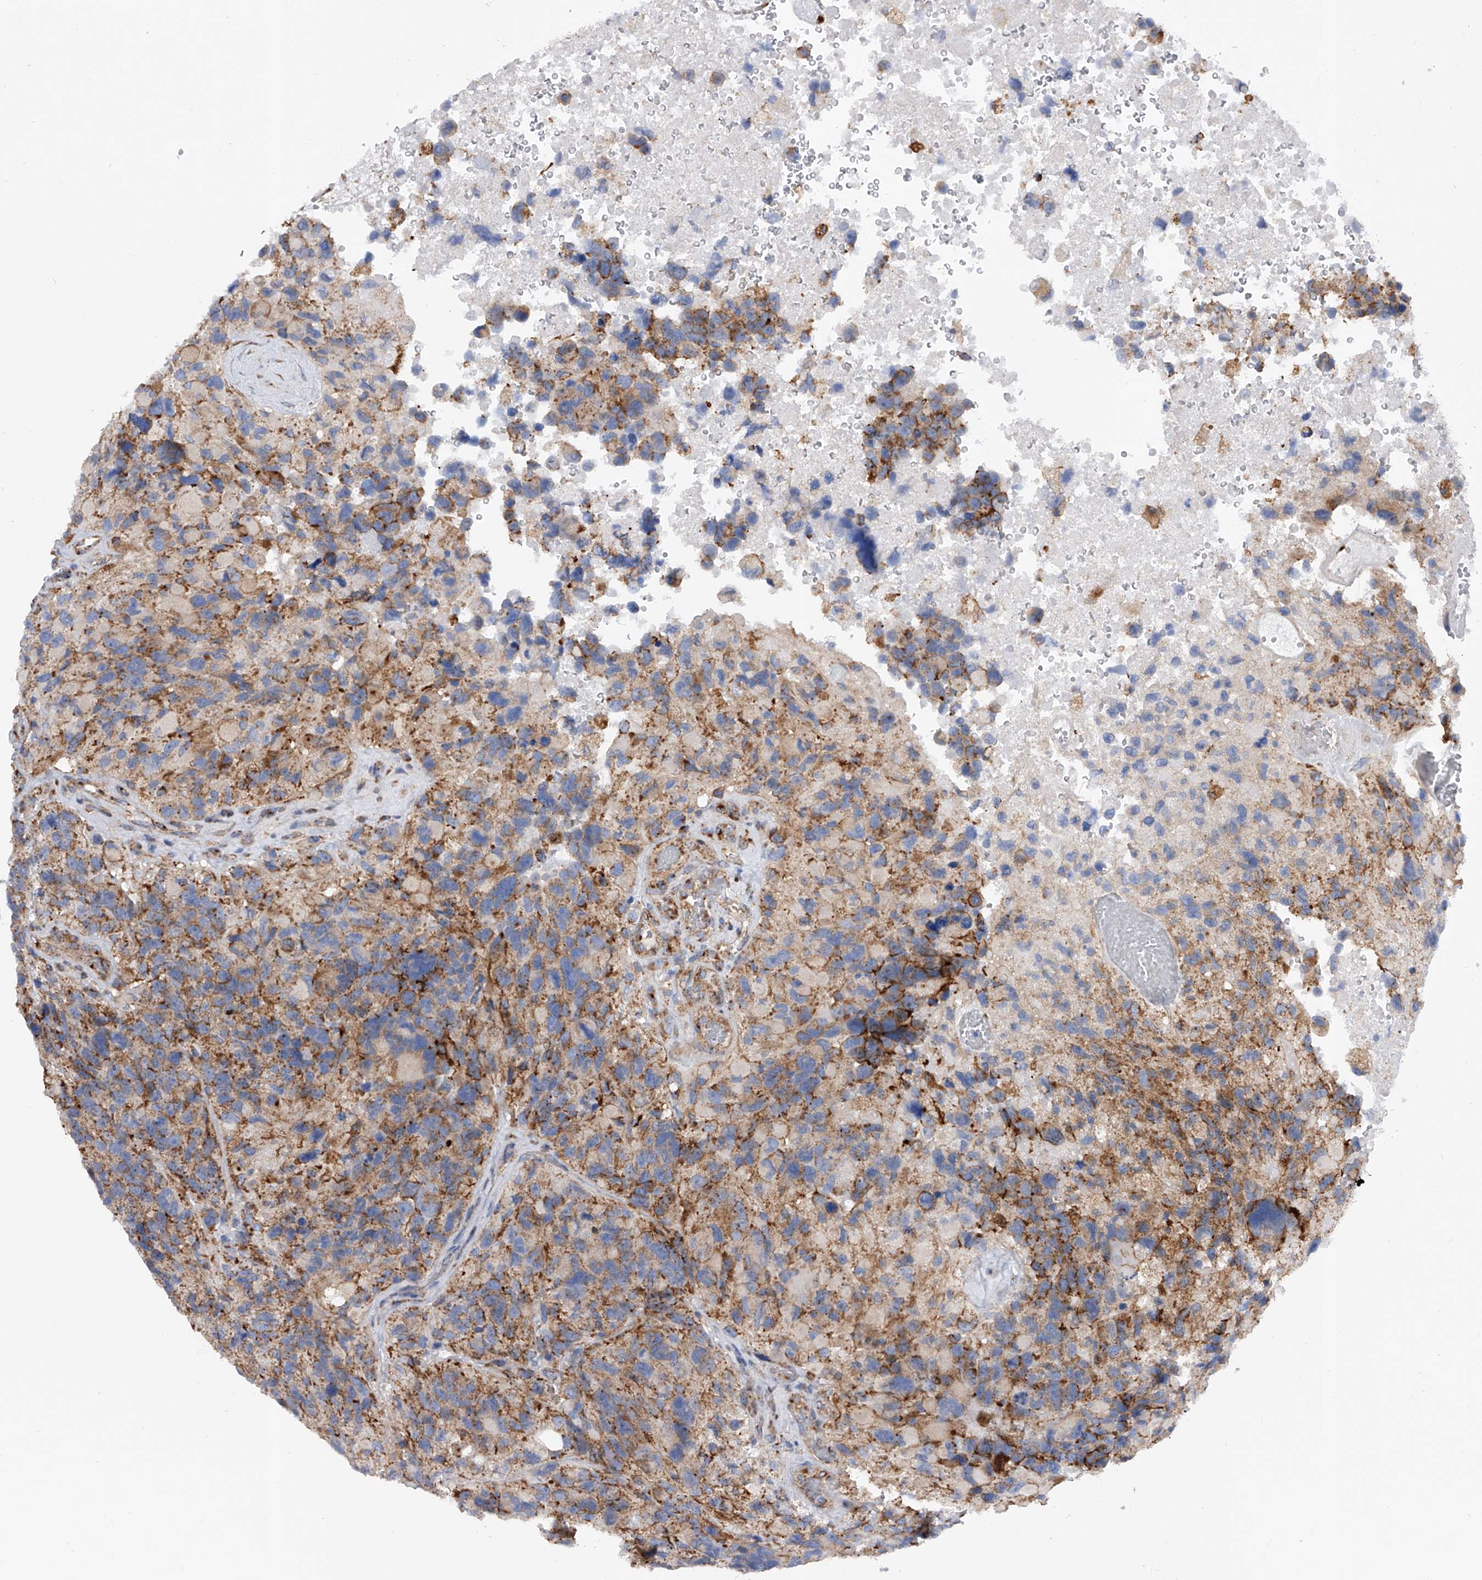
{"staining": {"intensity": "moderate", "quantity": "<25%", "location": "cytoplasmic/membranous"}, "tissue": "glioma", "cell_type": "Tumor cells", "image_type": "cancer", "snomed": [{"axis": "morphology", "description": "Glioma, malignant, High grade"}, {"axis": "topography", "description": "Brain"}], "caption": "Glioma stained for a protein reveals moderate cytoplasmic/membranous positivity in tumor cells. The staining was performed using DAB to visualize the protein expression in brown, while the nuclei were stained in blue with hematoxylin (Magnification: 20x).", "gene": "PDSS2", "patient": {"sex": "male", "age": 69}}